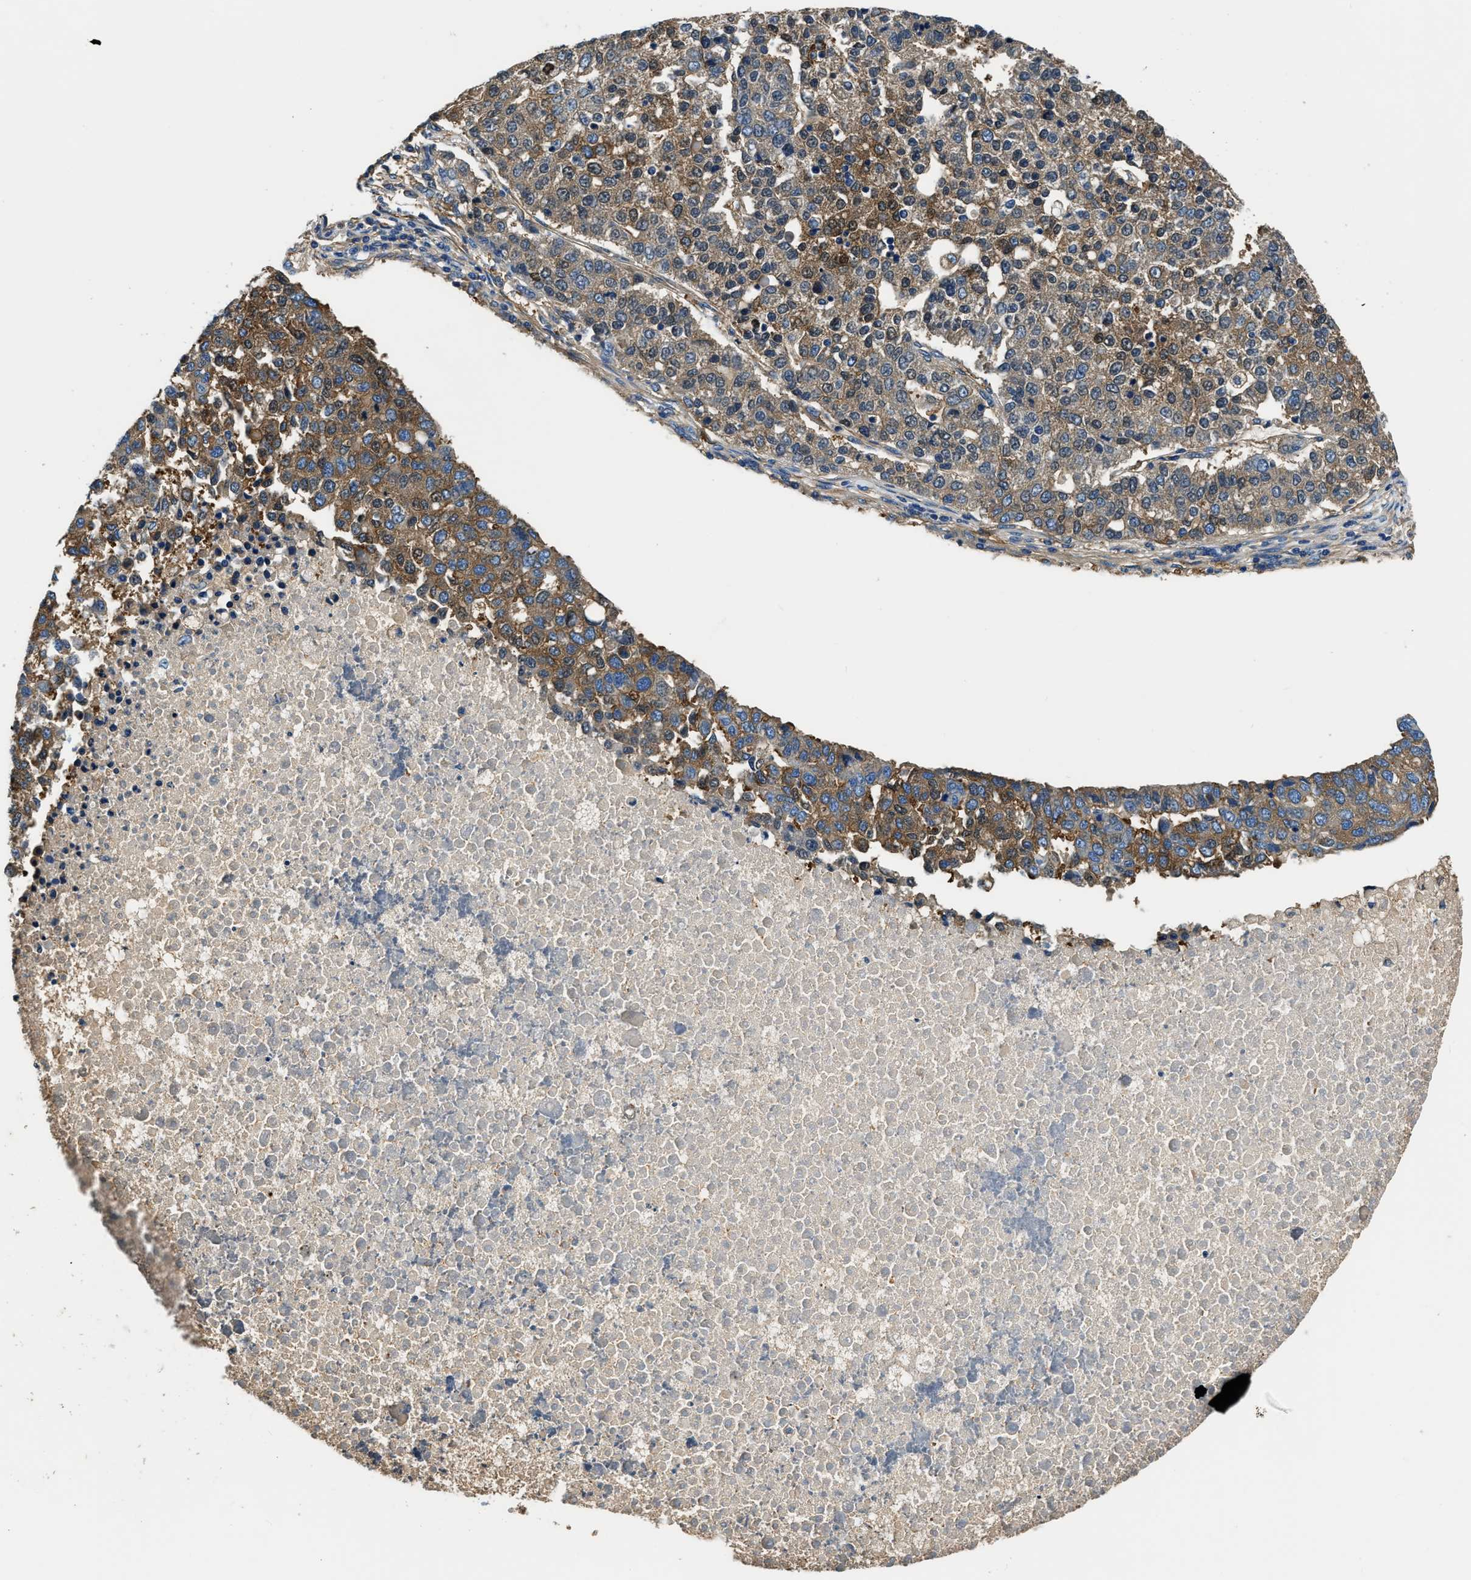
{"staining": {"intensity": "moderate", "quantity": ">75%", "location": "cytoplasmic/membranous"}, "tissue": "pancreatic cancer", "cell_type": "Tumor cells", "image_type": "cancer", "snomed": [{"axis": "morphology", "description": "Adenocarcinoma, NOS"}, {"axis": "topography", "description": "Pancreas"}], "caption": "Pancreatic cancer tissue displays moderate cytoplasmic/membranous positivity in about >75% of tumor cells", "gene": "EEA1", "patient": {"sex": "female", "age": 61}}